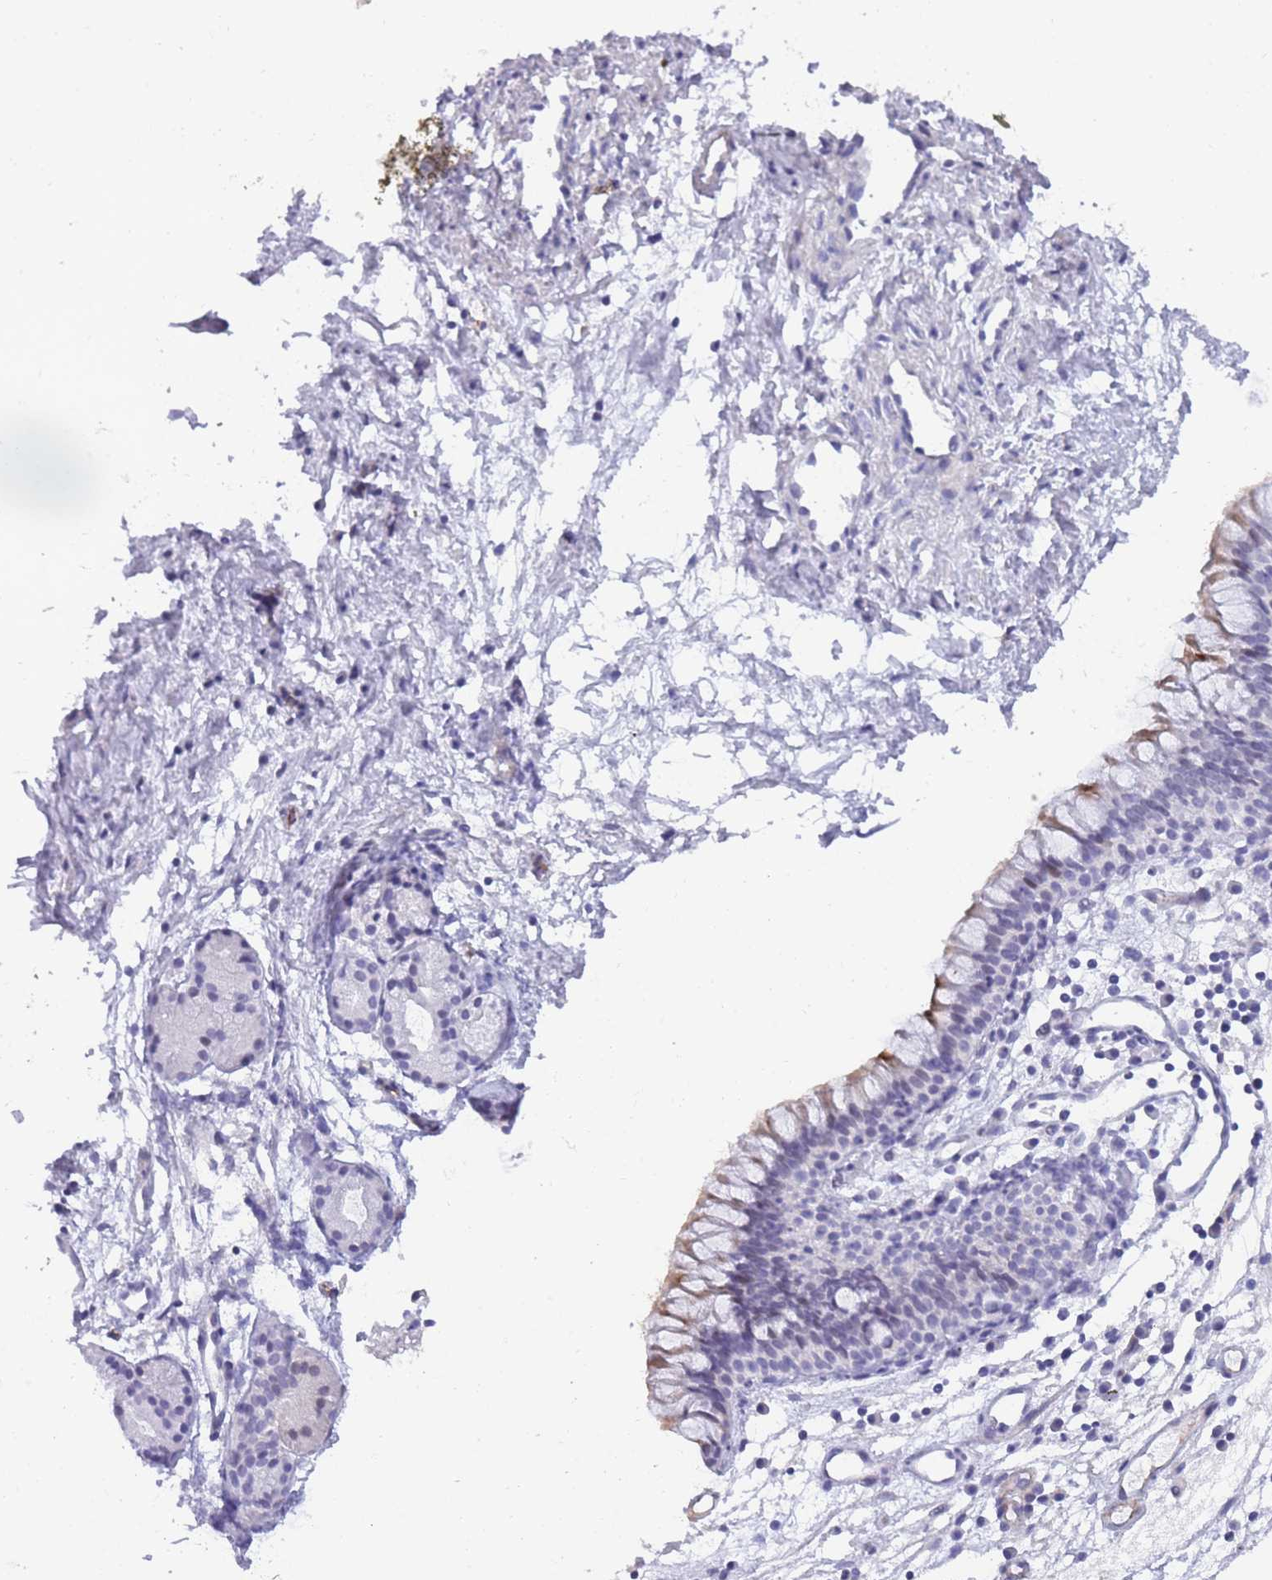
{"staining": {"intensity": "moderate", "quantity": "<25%", "location": "cytoplasmic/membranous"}, "tissue": "nasopharynx", "cell_type": "Respiratory epithelial cells", "image_type": "normal", "snomed": [{"axis": "morphology", "description": "Normal tissue, NOS"}, {"axis": "topography", "description": "Nasopharynx"}], "caption": "IHC histopathology image of unremarkable nasopharynx: human nasopharynx stained using IHC displays low levels of moderate protein expression localized specifically in the cytoplasmic/membranous of respiratory epithelial cells, appearing as a cytoplasmic/membranous brown color.", "gene": "PRR23A", "patient": {"sex": "male", "age": 82}}